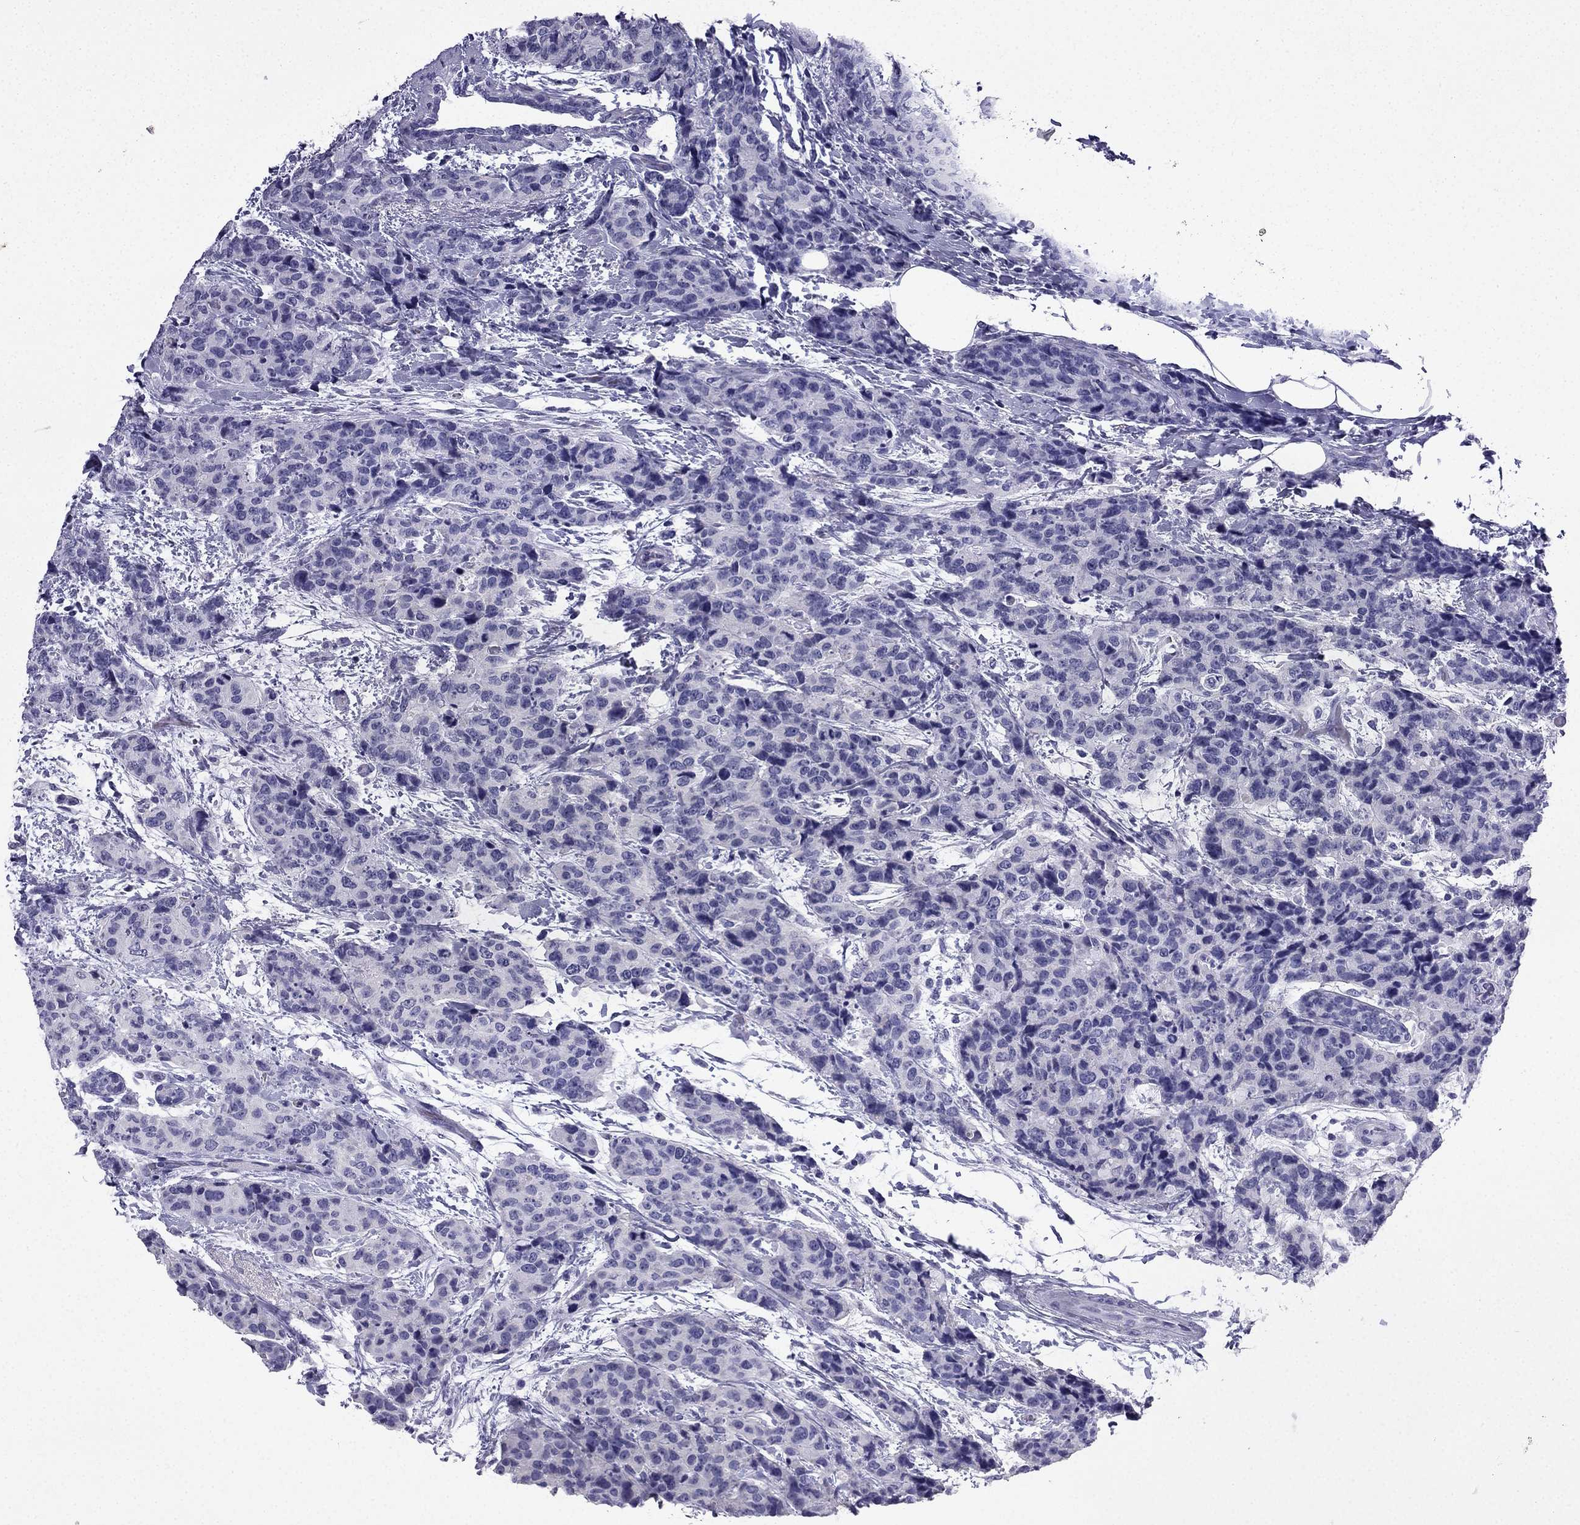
{"staining": {"intensity": "negative", "quantity": "none", "location": "none"}, "tissue": "breast cancer", "cell_type": "Tumor cells", "image_type": "cancer", "snomed": [{"axis": "morphology", "description": "Lobular carcinoma"}, {"axis": "topography", "description": "Breast"}], "caption": "Histopathology image shows no significant protein expression in tumor cells of lobular carcinoma (breast).", "gene": "NPTX1", "patient": {"sex": "female", "age": 59}}